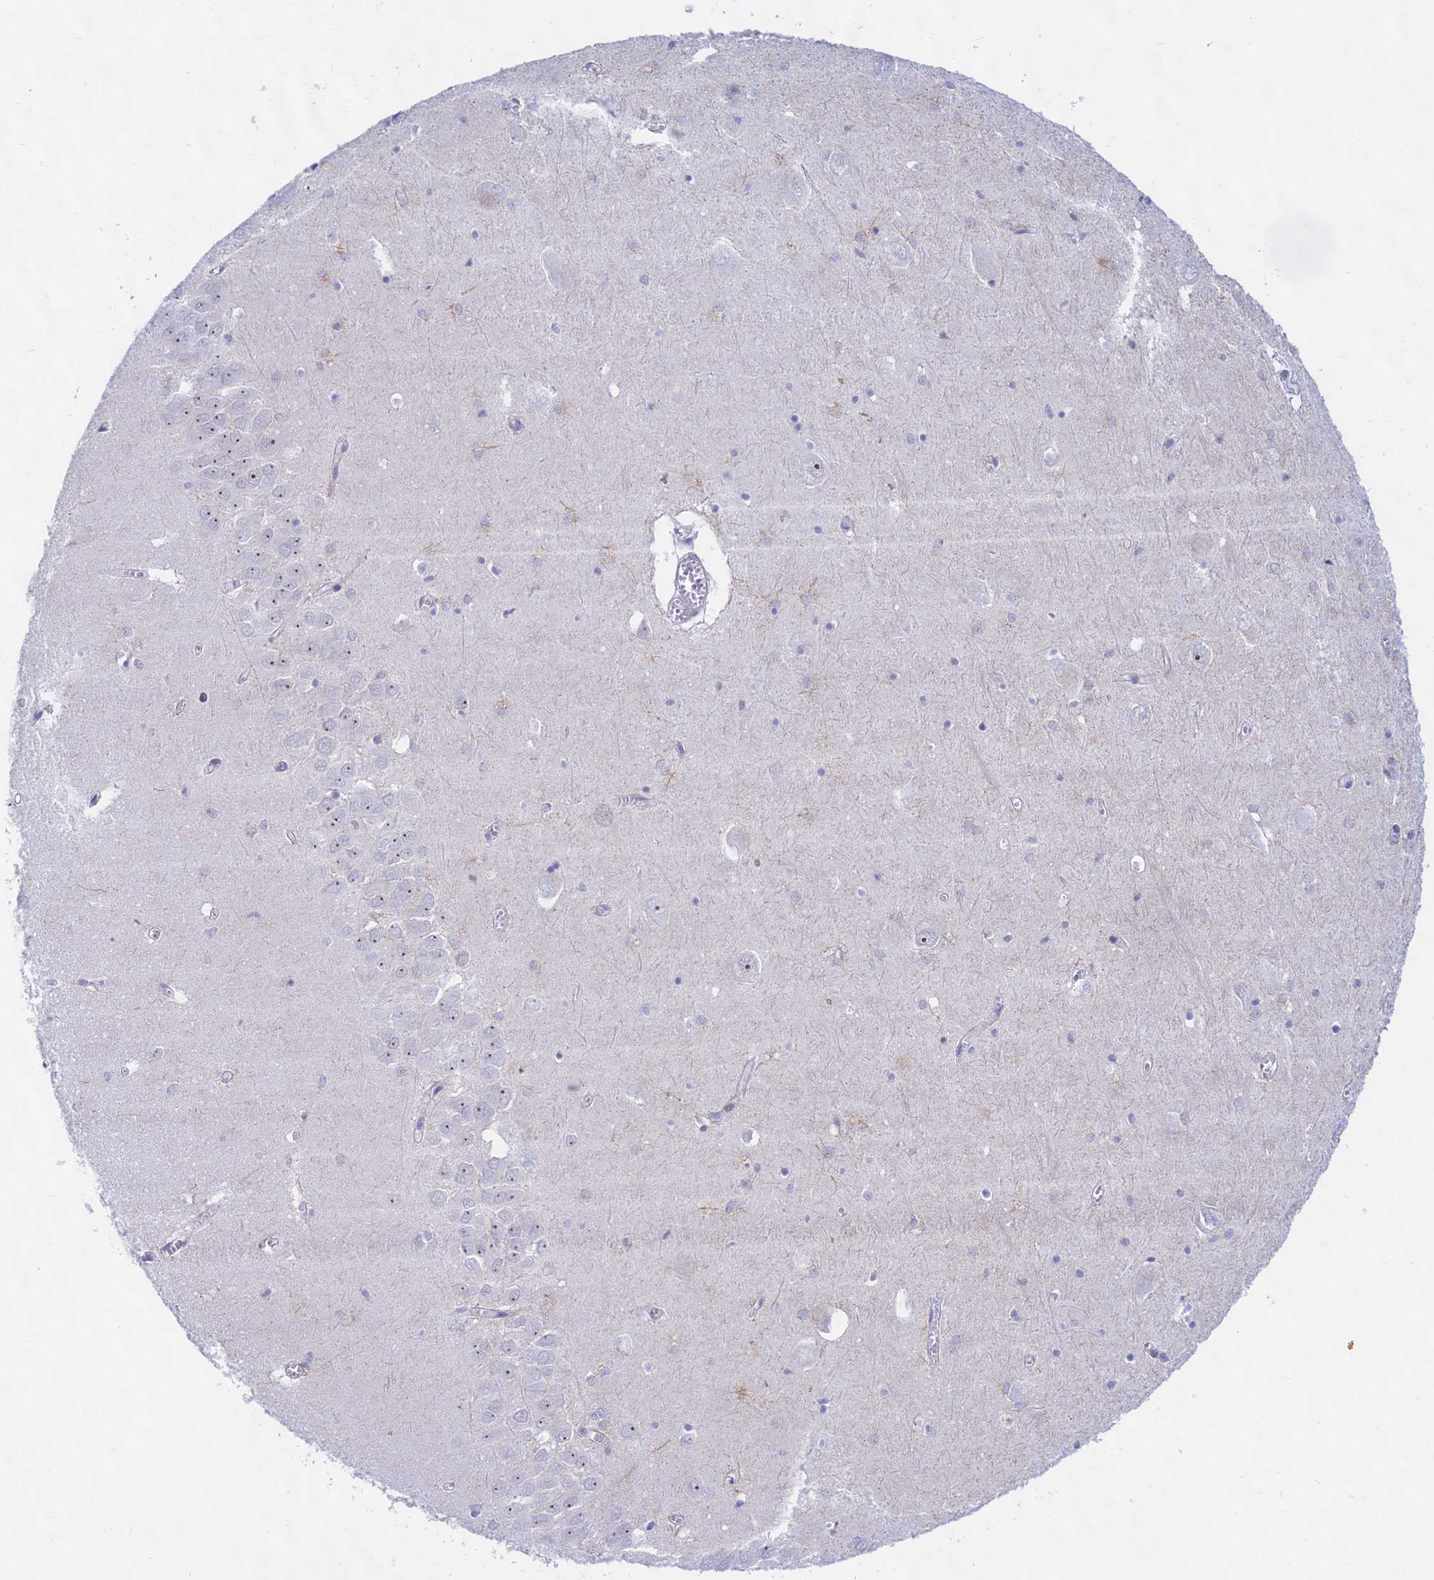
{"staining": {"intensity": "negative", "quantity": "none", "location": "none"}, "tissue": "hippocampus", "cell_type": "Glial cells", "image_type": "normal", "snomed": [{"axis": "morphology", "description": "Normal tissue, NOS"}, {"axis": "topography", "description": "Hippocampus"}], "caption": "Glial cells show no significant protein positivity in benign hippocampus. (Brightfield microscopy of DAB immunohistochemistry (IHC) at high magnification).", "gene": "KRR1", "patient": {"sex": "male", "age": 70}}